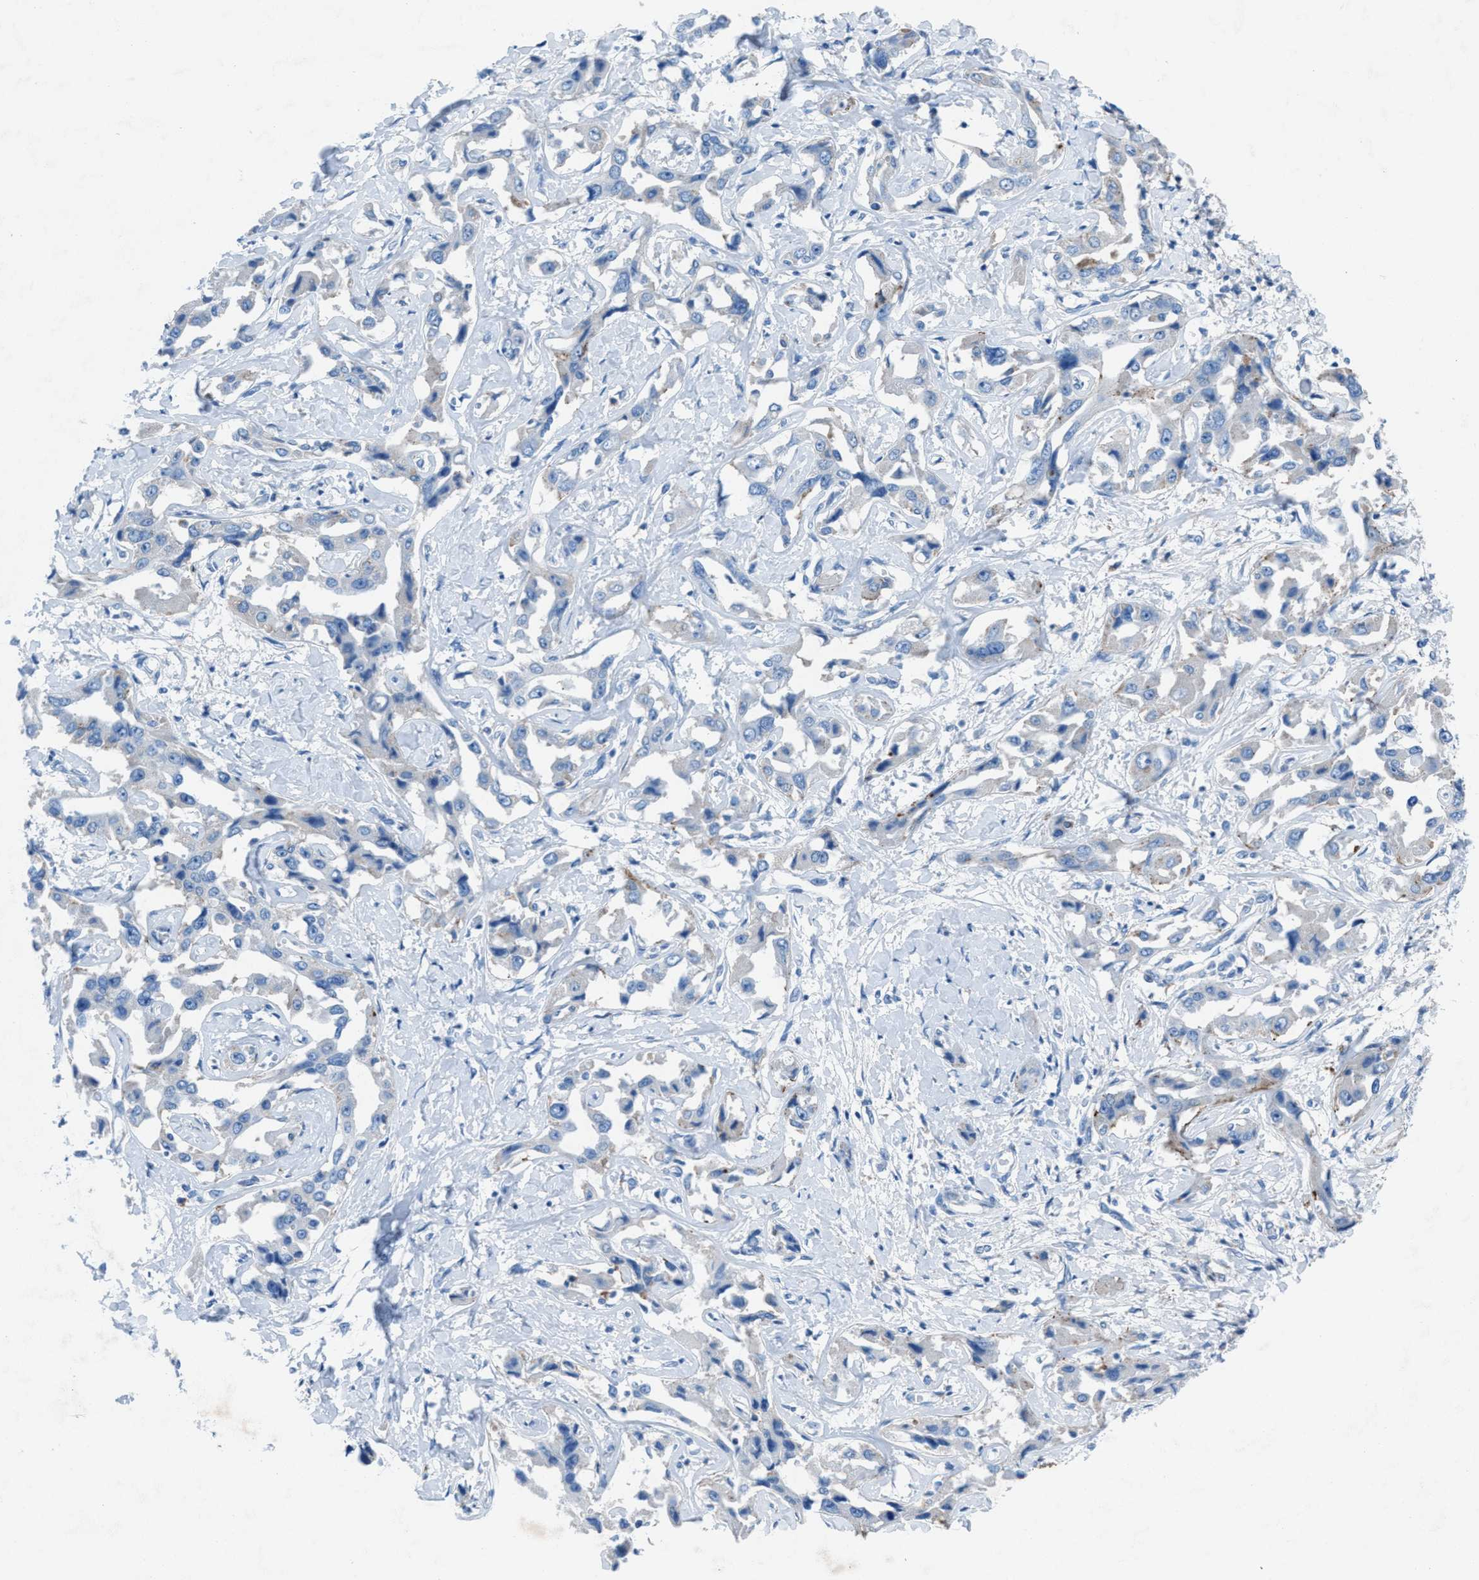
{"staining": {"intensity": "negative", "quantity": "none", "location": "none"}, "tissue": "liver cancer", "cell_type": "Tumor cells", "image_type": "cancer", "snomed": [{"axis": "morphology", "description": "Cholangiocarcinoma"}, {"axis": "topography", "description": "Liver"}], "caption": "The photomicrograph shows no staining of tumor cells in liver cancer.", "gene": "CD1B", "patient": {"sex": "male", "age": 59}}